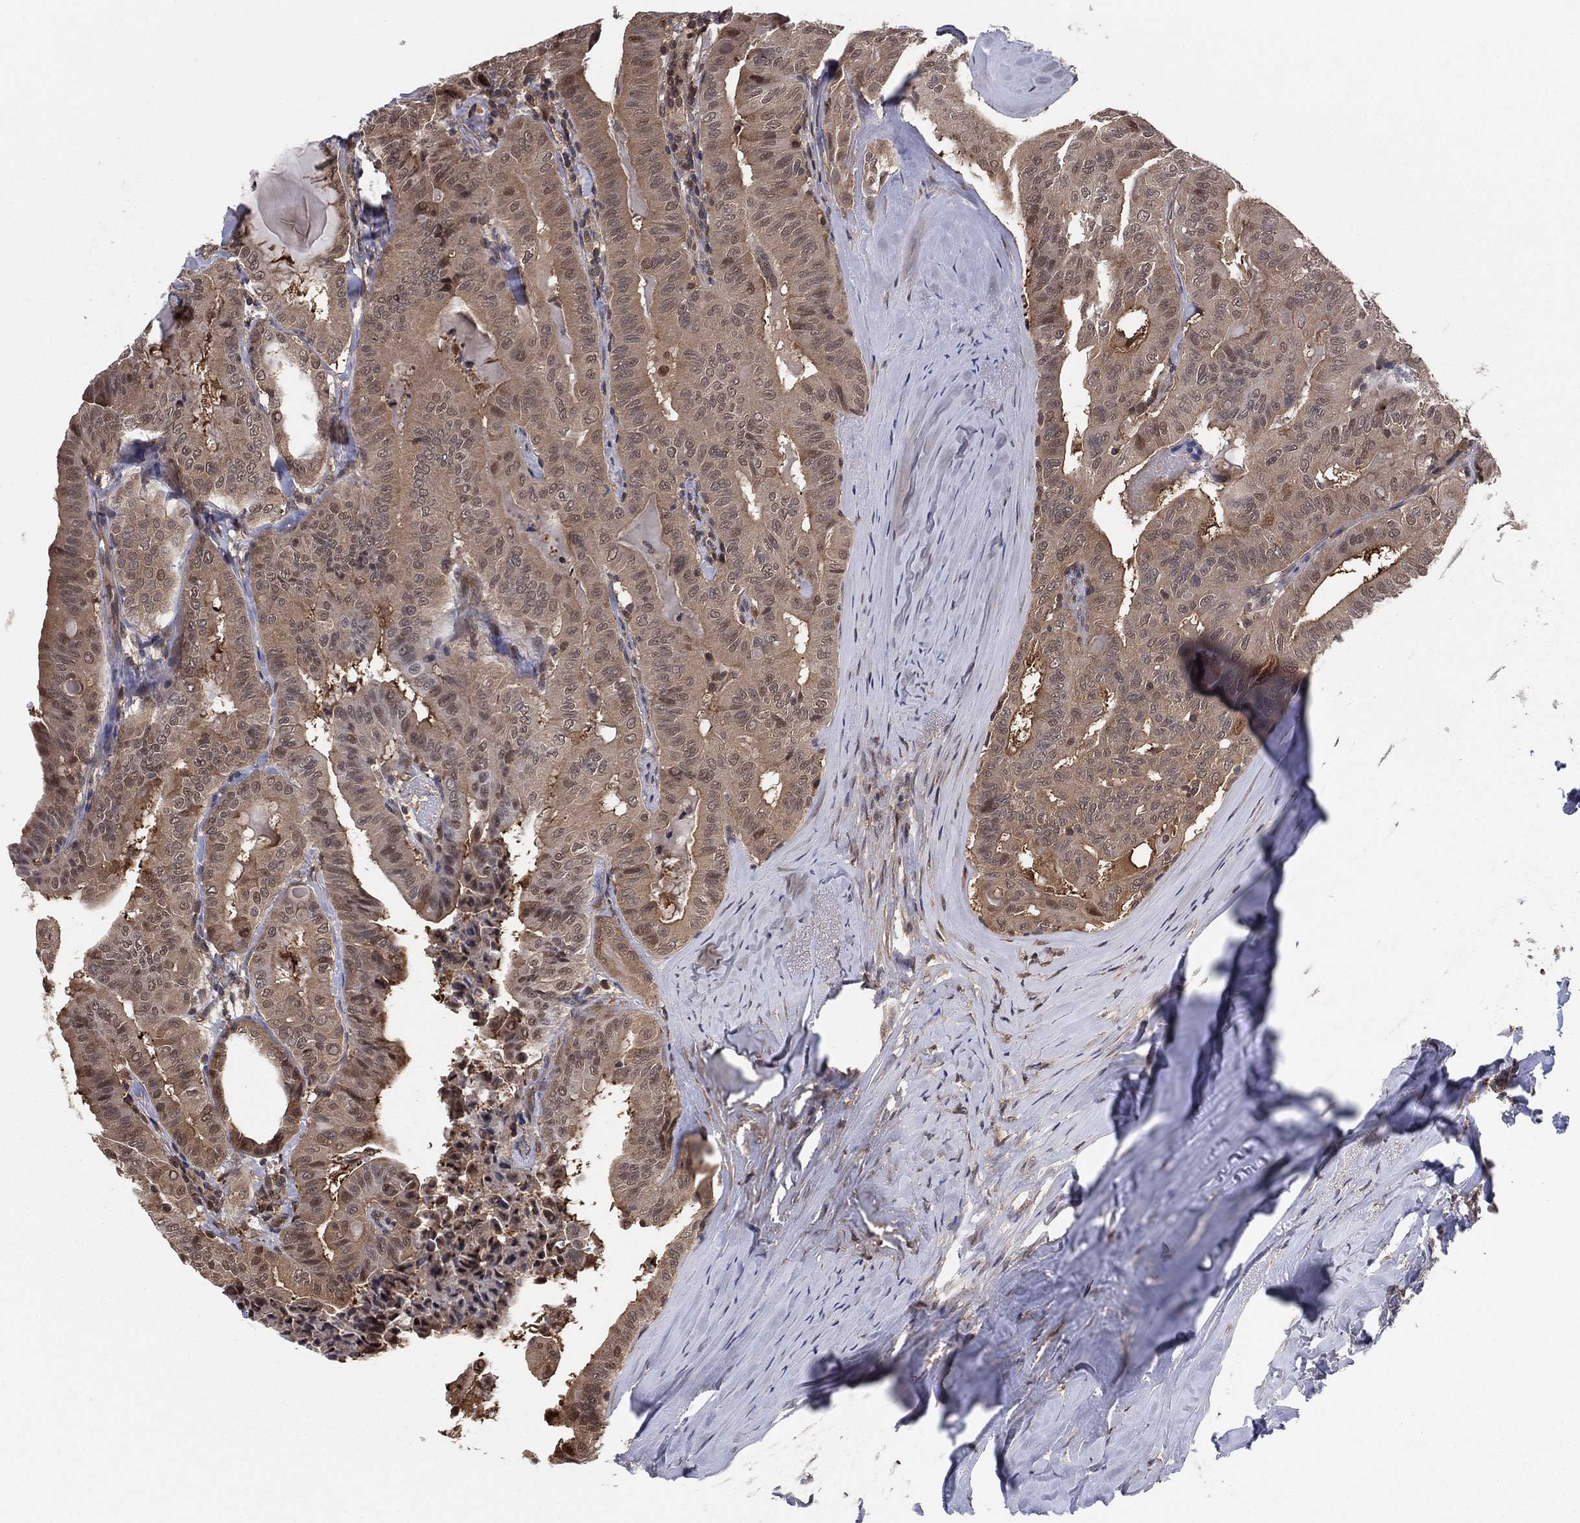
{"staining": {"intensity": "moderate", "quantity": ">75%", "location": "cytoplasmic/membranous"}, "tissue": "thyroid cancer", "cell_type": "Tumor cells", "image_type": "cancer", "snomed": [{"axis": "morphology", "description": "Papillary adenocarcinoma, NOS"}, {"axis": "topography", "description": "Thyroid gland"}], "caption": "Moderate cytoplasmic/membranous protein positivity is appreciated in approximately >75% of tumor cells in papillary adenocarcinoma (thyroid).", "gene": "ICOSLG", "patient": {"sex": "female", "age": 68}}